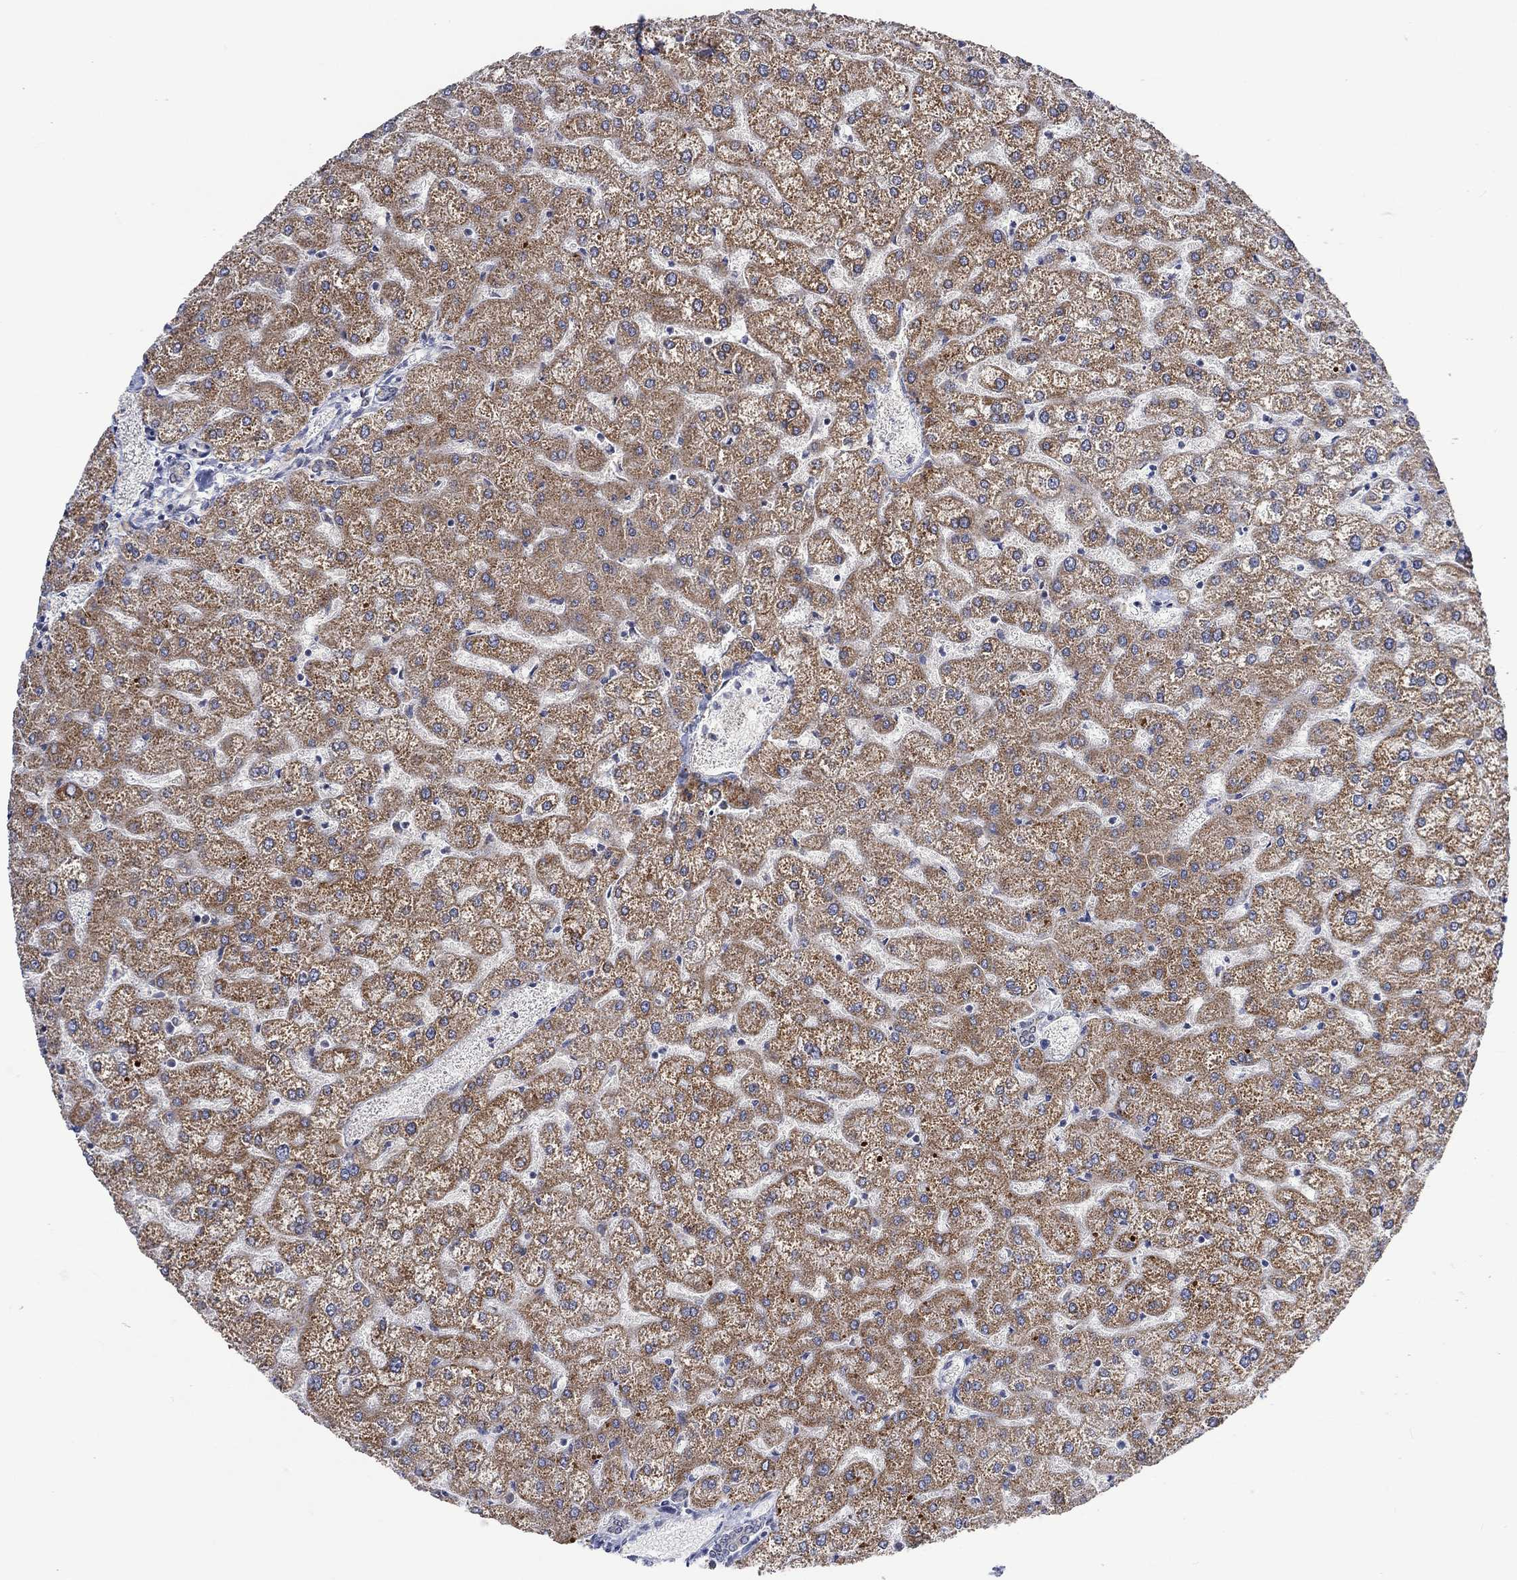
{"staining": {"intensity": "negative", "quantity": "none", "location": "none"}, "tissue": "liver", "cell_type": "Cholangiocytes", "image_type": "normal", "snomed": [{"axis": "morphology", "description": "Normal tissue, NOS"}, {"axis": "topography", "description": "Liver"}], "caption": "DAB immunohistochemical staining of unremarkable liver demonstrates no significant staining in cholangiocytes. The staining was performed using DAB (3,3'-diaminobenzidine) to visualize the protein expression in brown, while the nuclei were stained in blue with hematoxylin (Magnification: 20x).", "gene": "SLC48A1", "patient": {"sex": "female", "age": 32}}